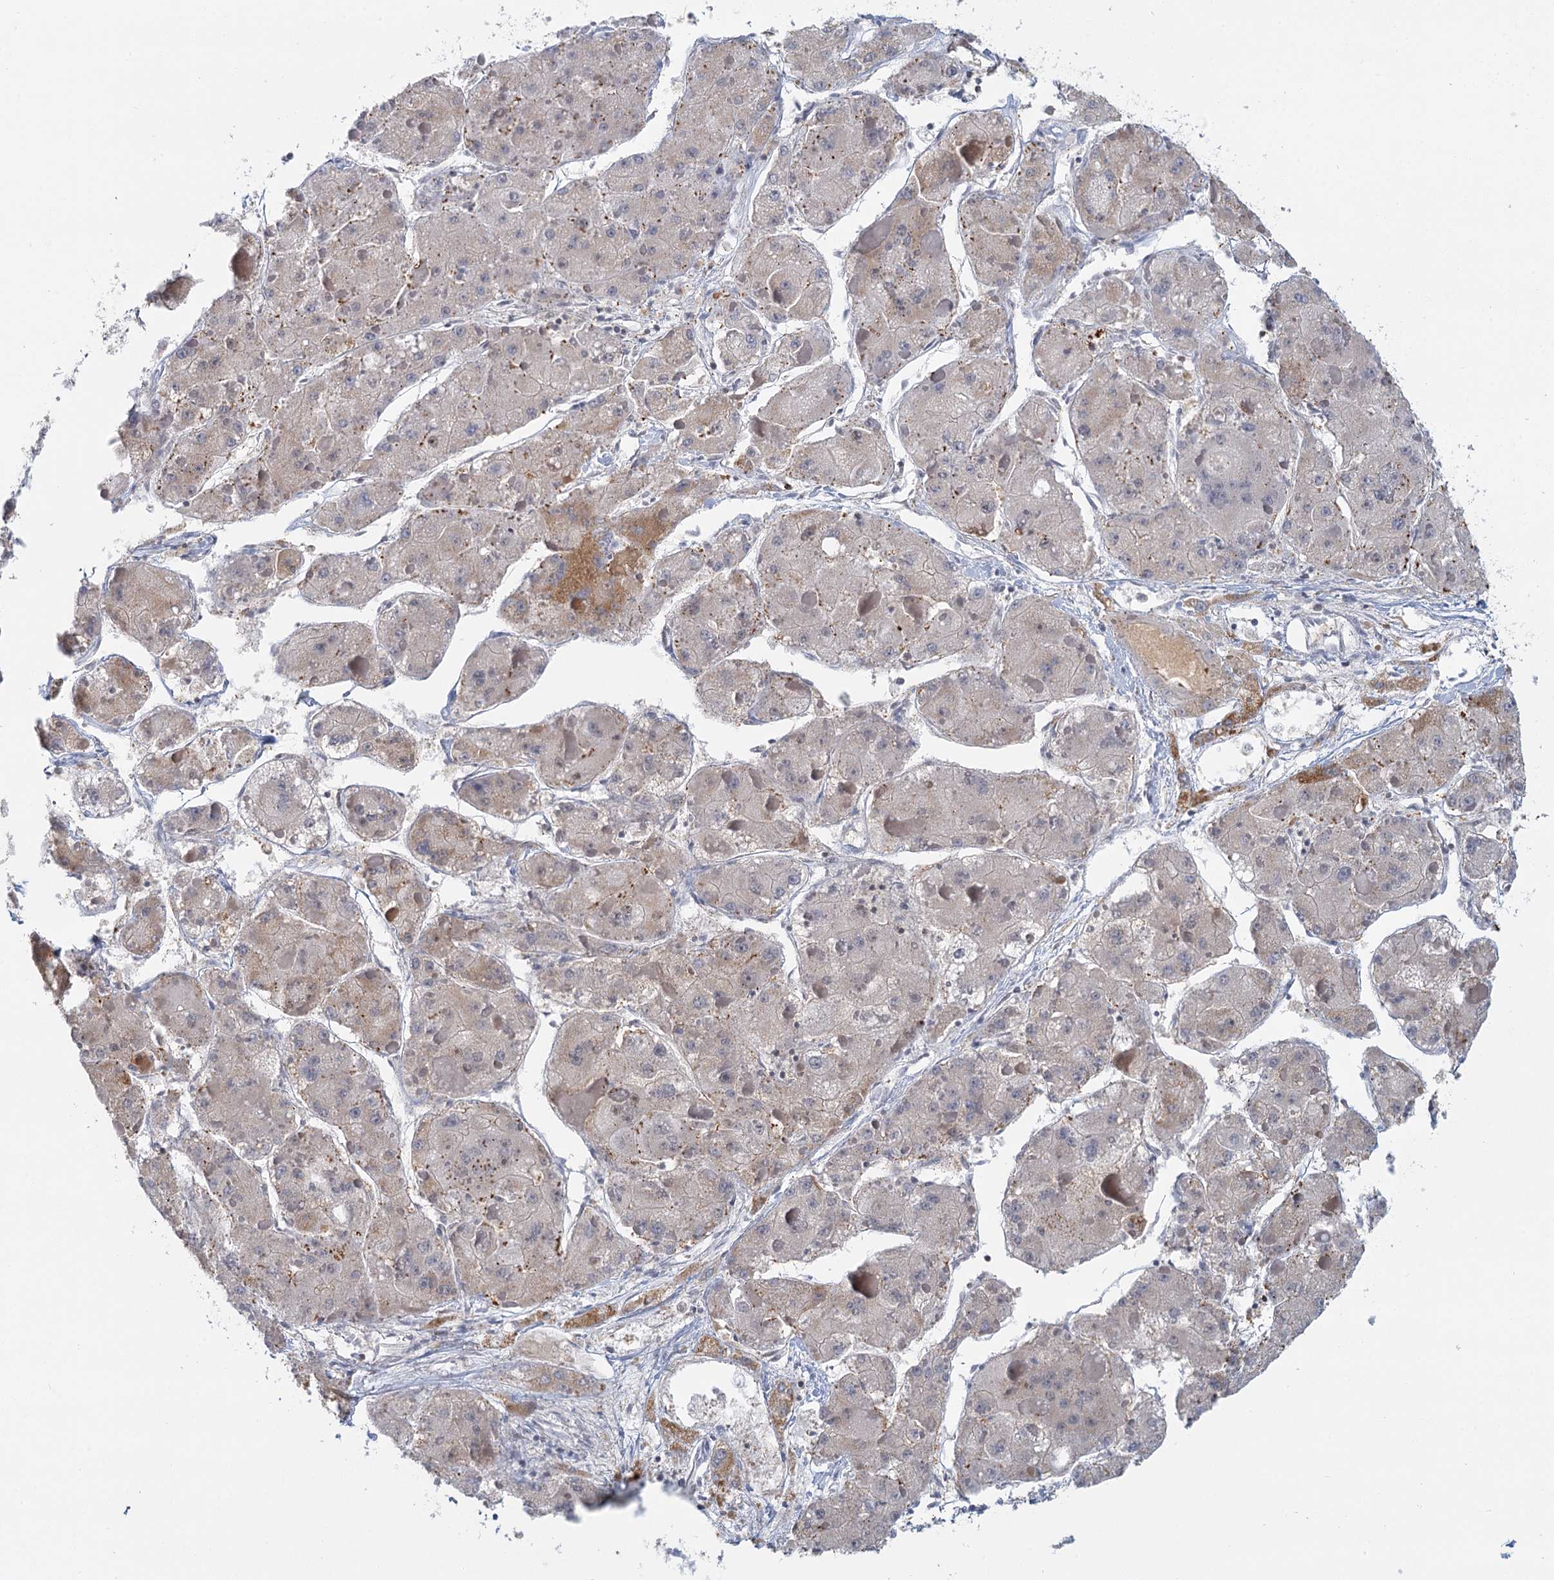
{"staining": {"intensity": "negative", "quantity": "none", "location": "none"}, "tissue": "liver cancer", "cell_type": "Tumor cells", "image_type": "cancer", "snomed": [{"axis": "morphology", "description": "Carcinoma, Hepatocellular, NOS"}, {"axis": "topography", "description": "Liver"}], "caption": "Human liver cancer (hepatocellular carcinoma) stained for a protein using immunohistochemistry demonstrates no expression in tumor cells.", "gene": "GPATCH11", "patient": {"sex": "female", "age": 73}}